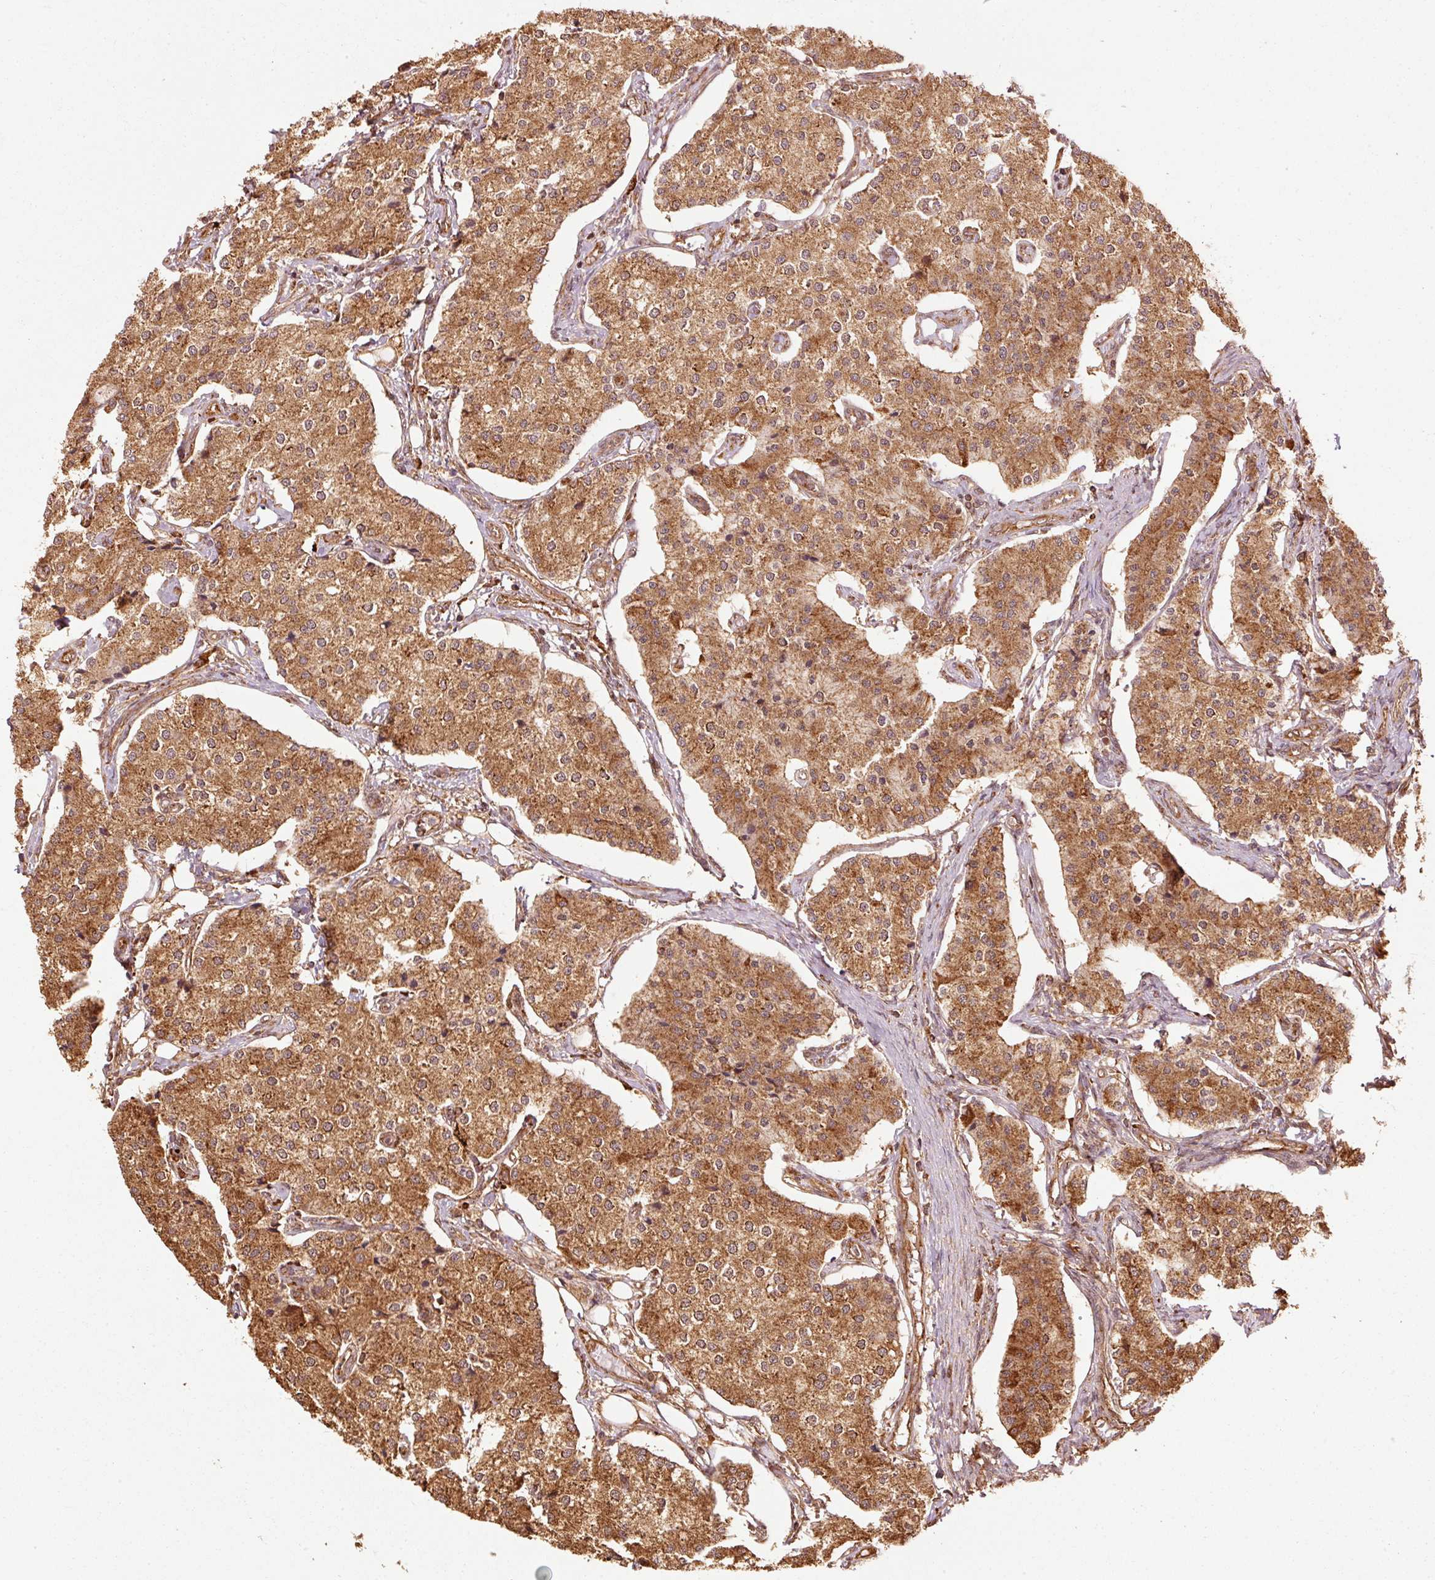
{"staining": {"intensity": "moderate", "quantity": ">75%", "location": "cytoplasmic/membranous"}, "tissue": "carcinoid", "cell_type": "Tumor cells", "image_type": "cancer", "snomed": [{"axis": "morphology", "description": "Carcinoid, malignant, NOS"}, {"axis": "topography", "description": "Colon"}], "caption": "There is medium levels of moderate cytoplasmic/membranous expression in tumor cells of carcinoid, as demonstrated by immunohistochemical staining (brown color).", "gene": "MRPL16", "patient": {"sex": "female", "age": 52}}